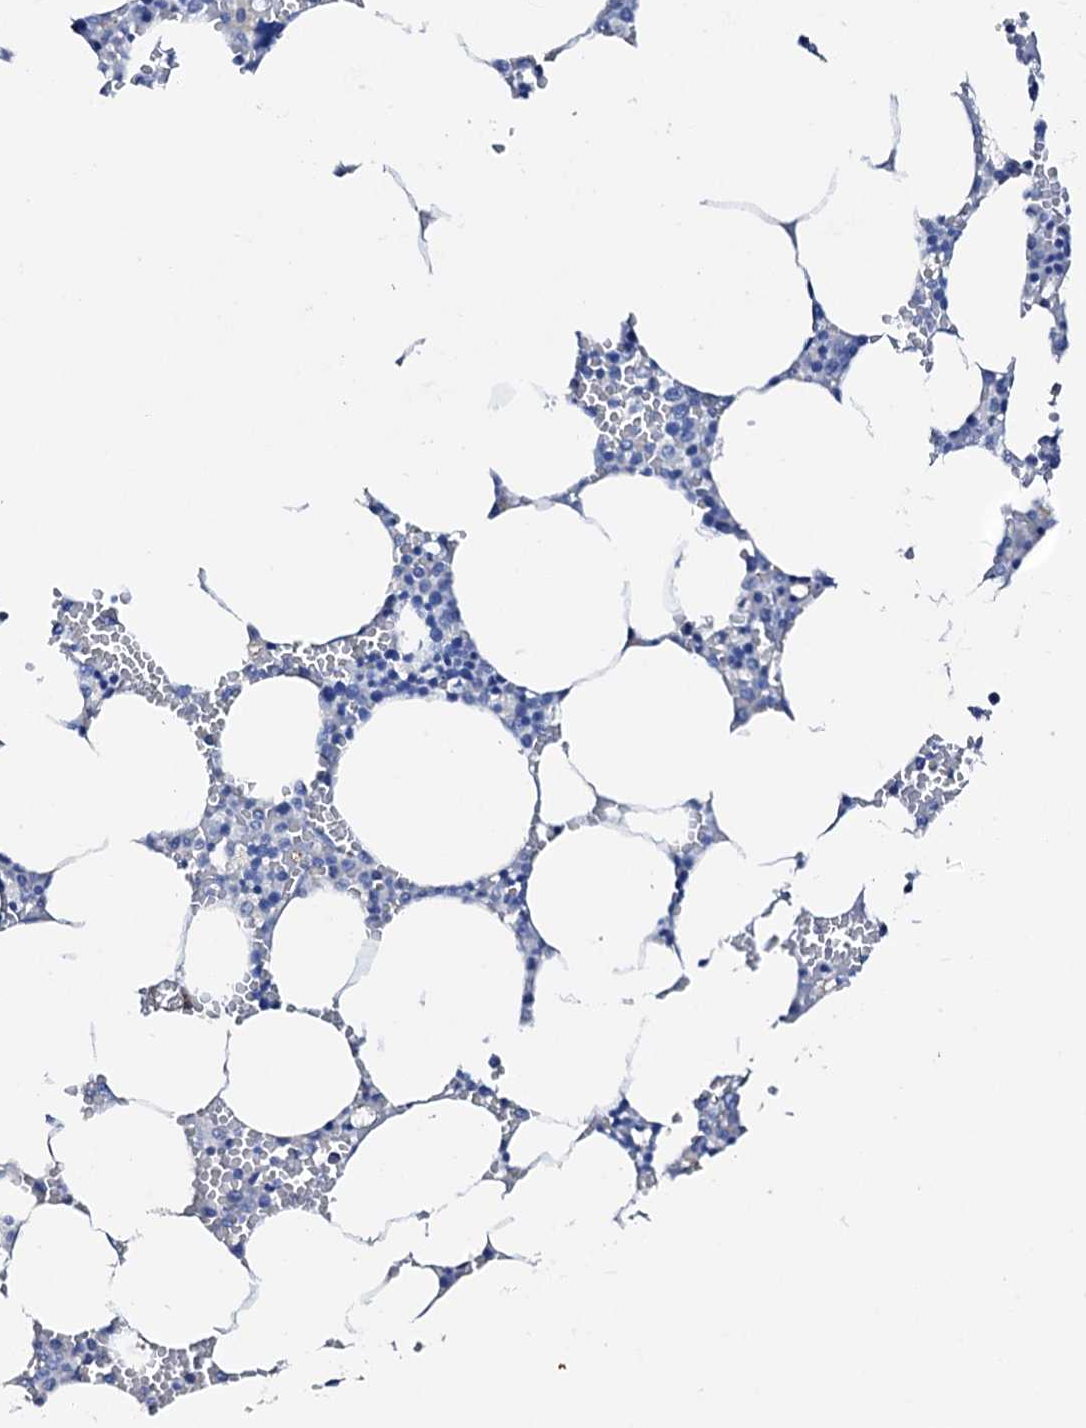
{"staining": {"intensity": "negative", "quantity": "none", "location": "none"}, "tissue": "bone marrow", "cell_type": "Hematopoietic cells", "image_type": "normal", "snomed": [{"axis": "morphology", "description": "Normal tissue, NOS"}, {"axis": "topography", "description": "Bone marrow"}], "caption": "Human bone marrow stained for a protein using IHC reveals no positivity in hematopoietic cells.", "gene": "NRIP2", "patient": {"sex": "male", "age": 70}}